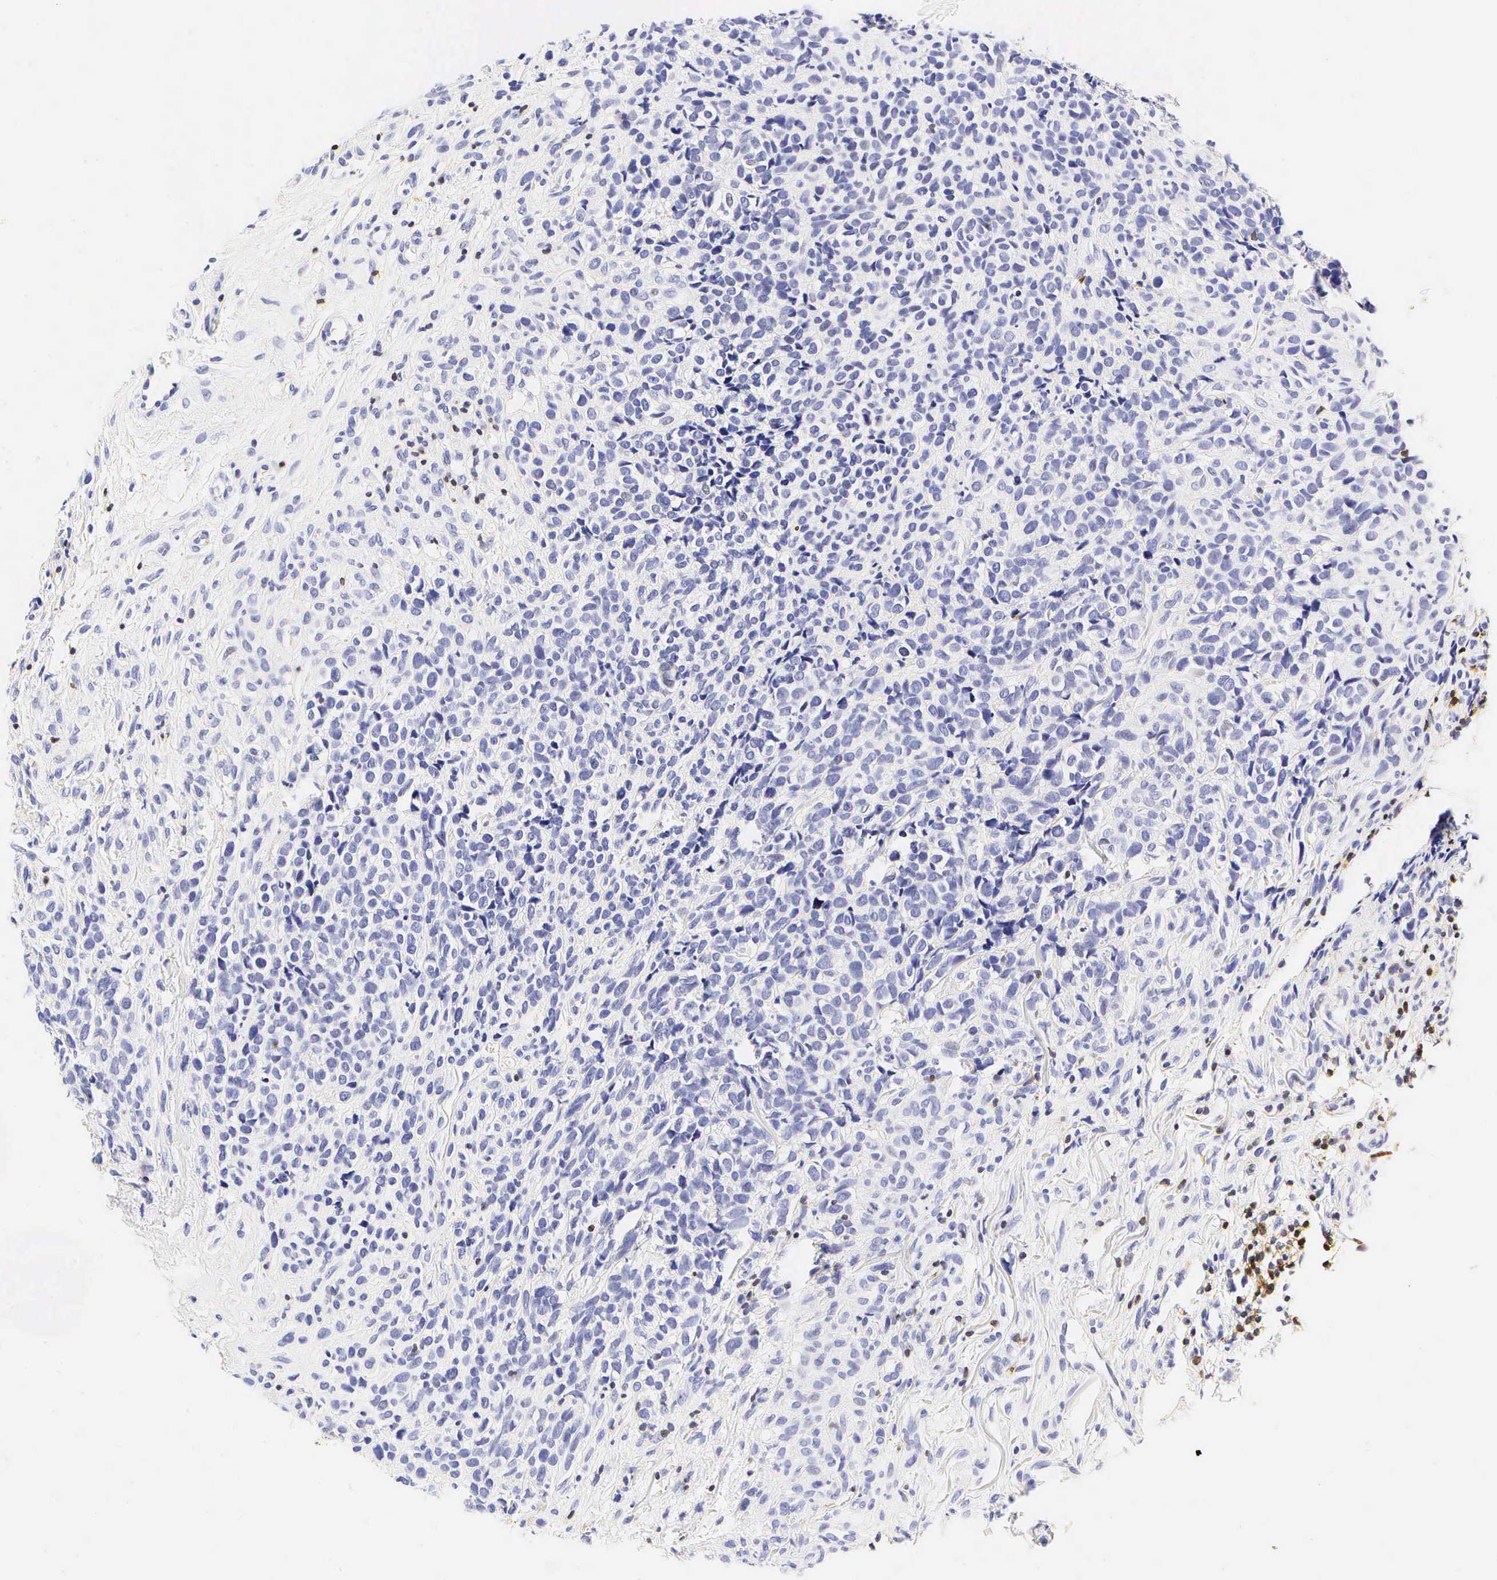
{"staining": {"intensity": "negative", "quantity": "none", "location": "none"}, "tissue": "melanoma", "cell_type": "Tumor cells", "image_type": "cancer", "snomed": [{"axis": "morphology", "description": "Malignant melanoma, NOS"}, {"axis": "topography", "description": "Skin"}], "caption": "There is no significant expression in tumor cells of melanoma.", "gene": "CD3E", "patient": {"sex": "female", "age": 85}}